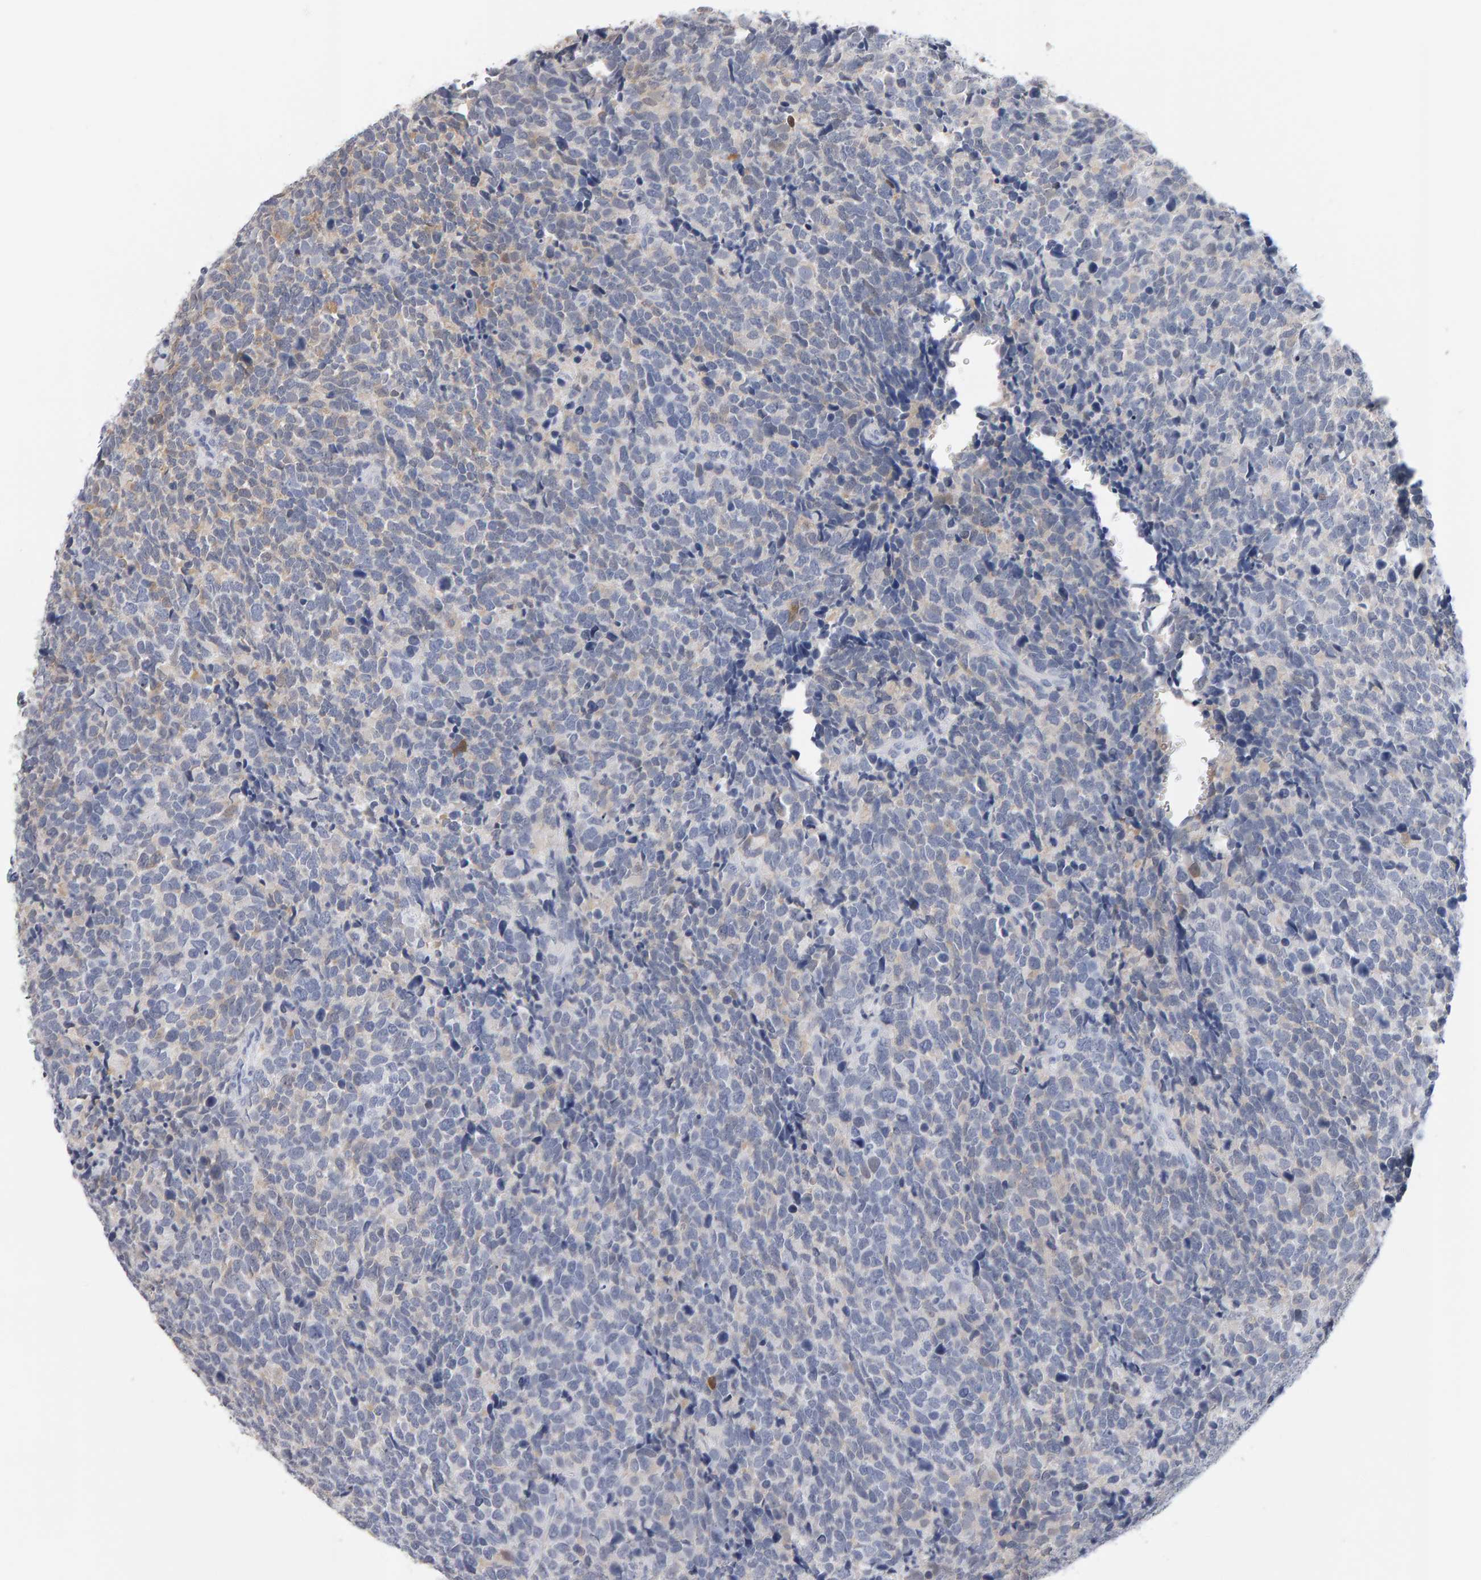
{"staining": {"intensity": "negative", "quantity": "none", "location": "none"}, "tissue": "urothelial cancer", "cell_type": "Tumor cells", "image_type": "cancer", "snomed": [{"axis": "morphology", "description": "Urothelial carcinoma, High grade"}, {"axis": "topography", "description": "Urinary bladder"}], "caption": "Tumor cells are negative for protein expression in human urothelial carcinoma (high-grade).", "gene": "CTH", "patient": {"sex": "female", "age": 82}}